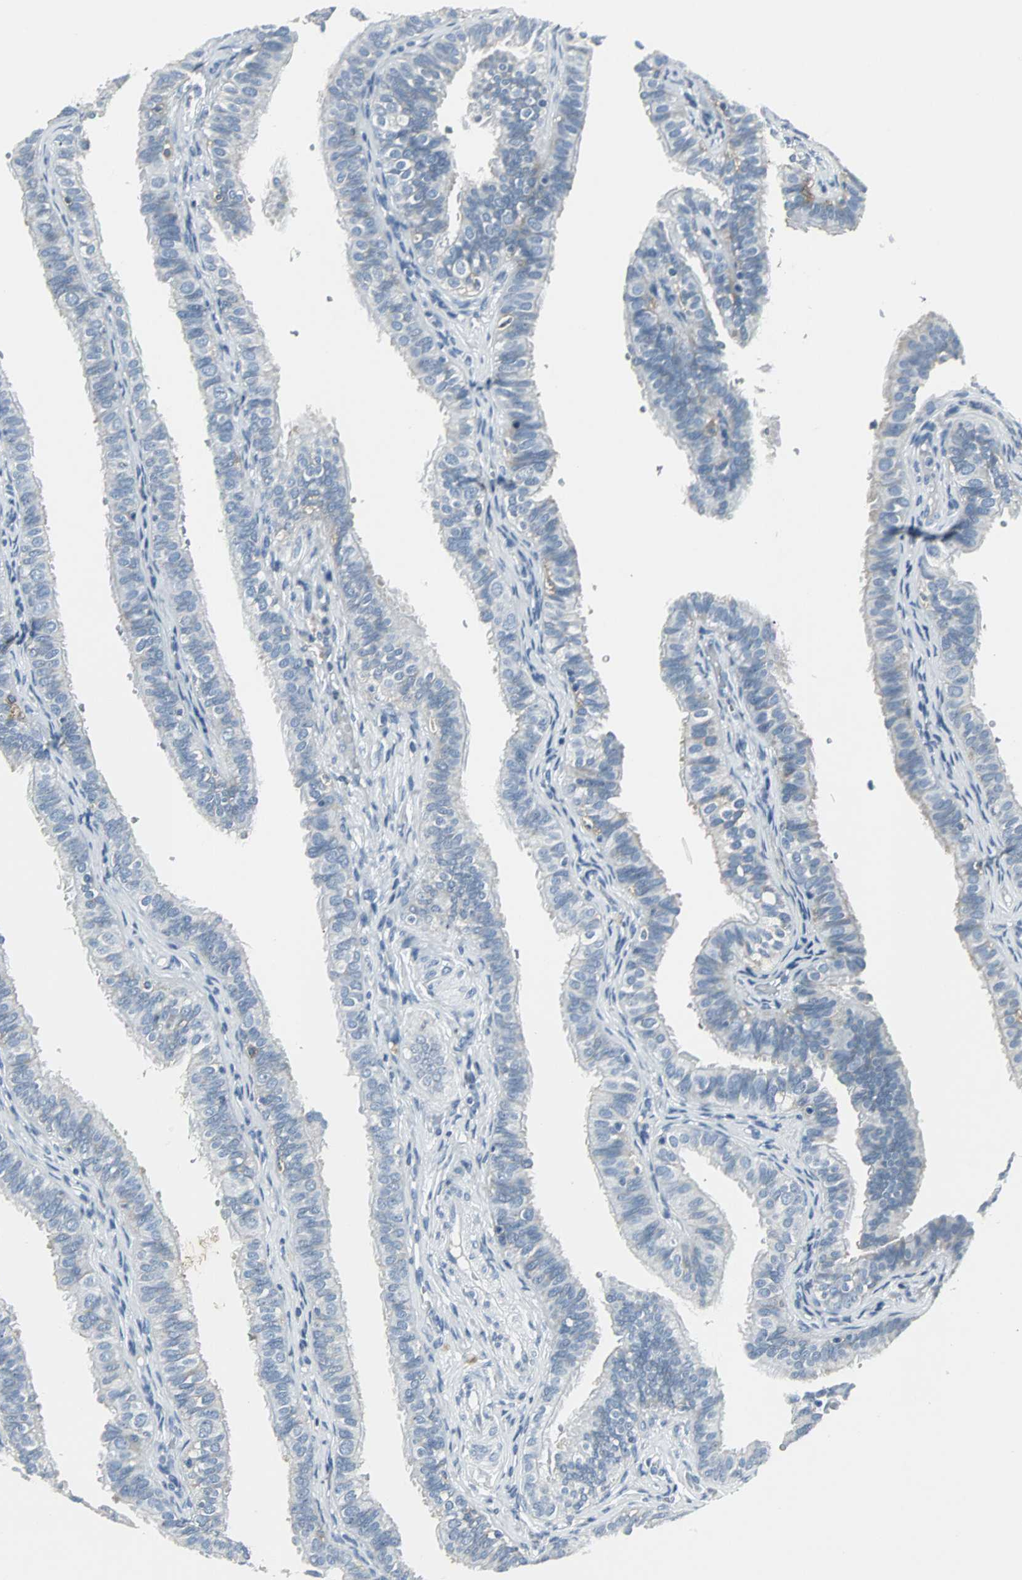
{"staining": {"intensity": "negative", "quantity": "none", "location": "none"}, "tissue": "fallopian tube", "cell_type": "Glandular cells", "image_type": "normal", "snomed": [{"axis": "morphology", "description": "Normal tissue, NOS"}, {"axis": "morphology", "description": "Dermoid, NOS"}, {"axis": "topography", "description": "Fallopian tube"}], "caption": "A micrograph of fallopian tube stained for a protein demonstrates no brown staining in glandular cells.", "gene": "SLC2A5", "patient": {"sex": "female", "age": 33}}